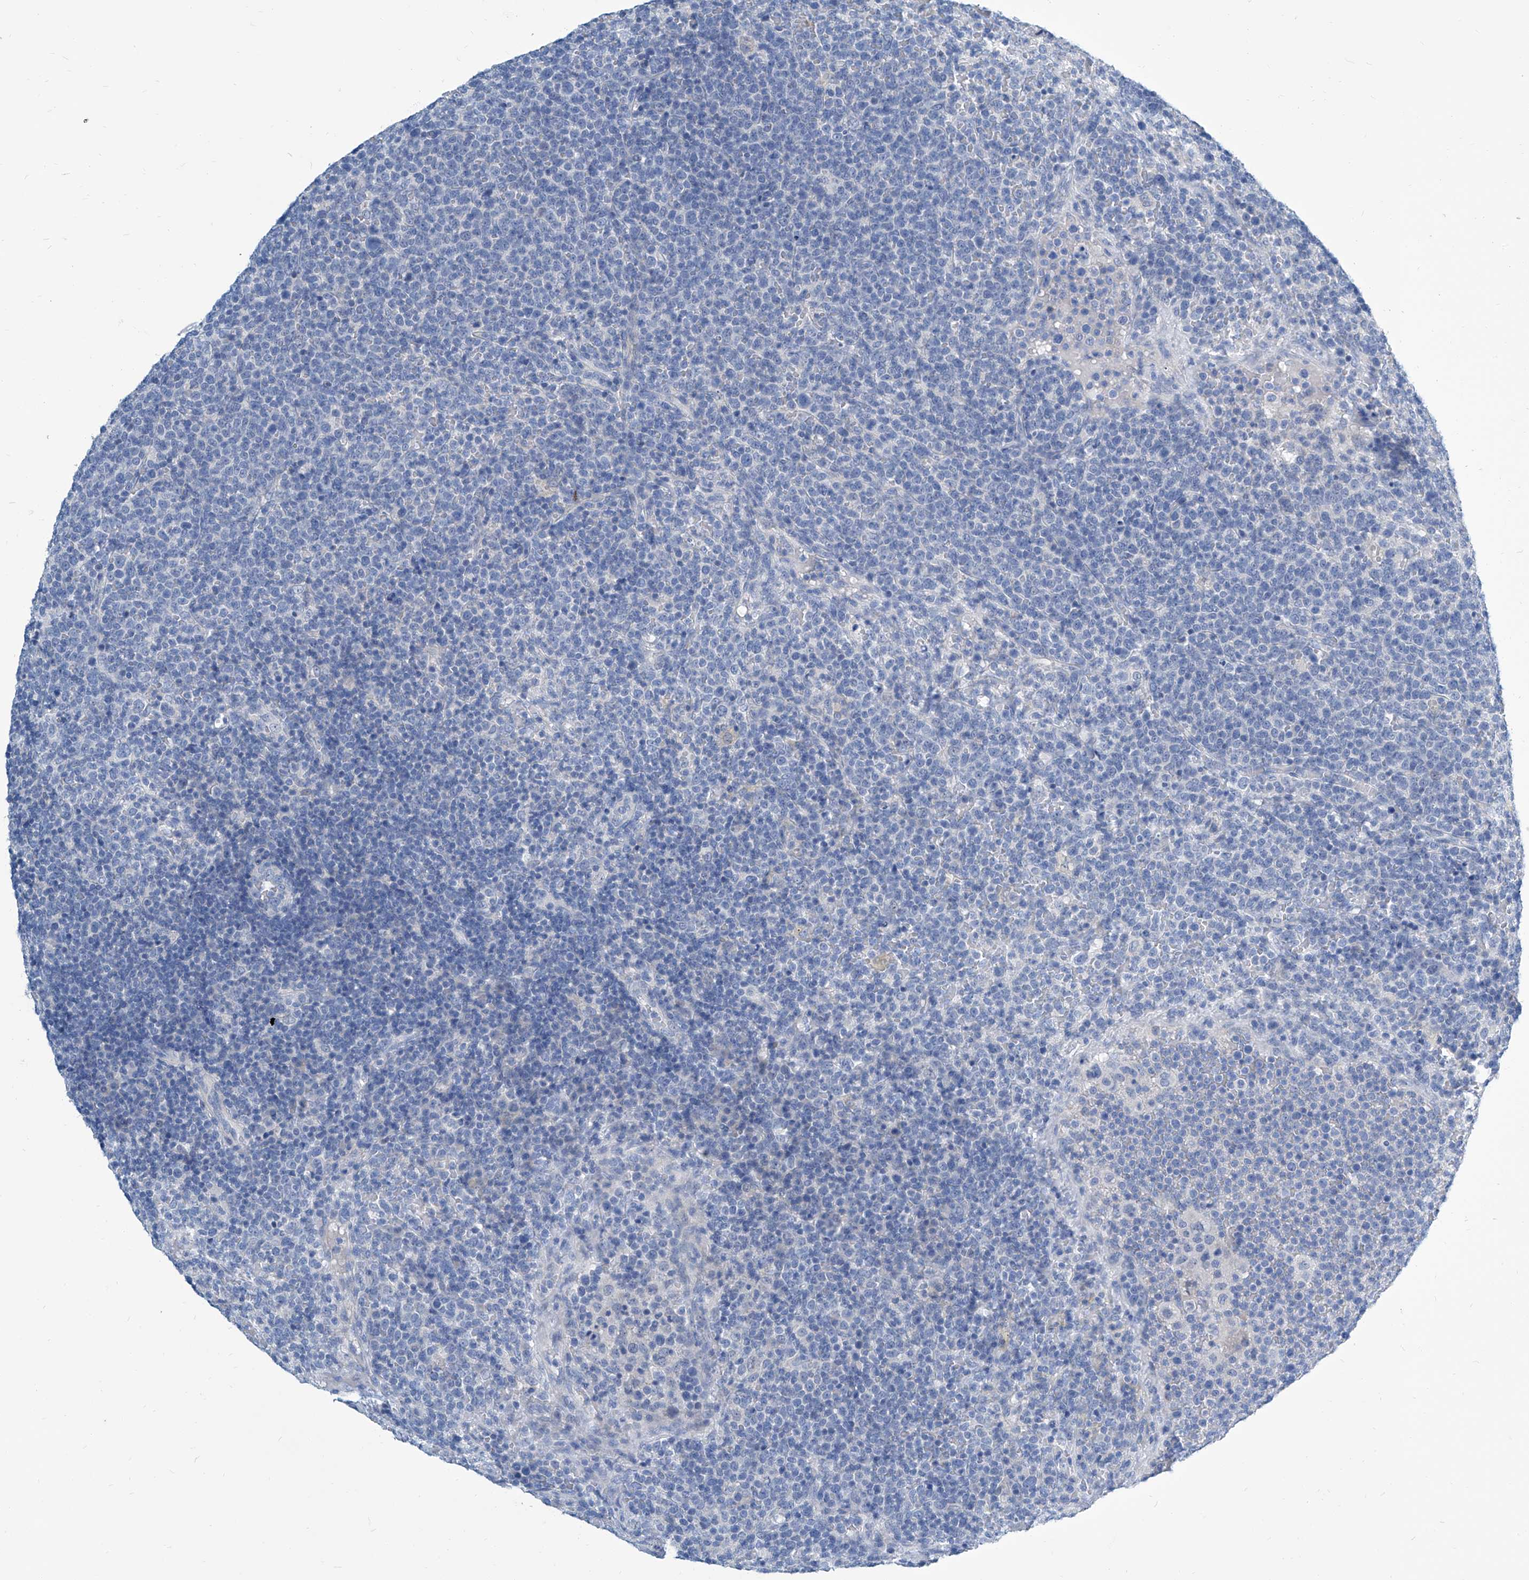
{"staining": {"intensity": "negative", "quantity": "none", "location": "none"}, "tissue": "lymphoma", "cell_type": "Tumor cells", "image_type": "cancer", "snomed": [{"axis": "morphology", "description": "Malignant lymphoma, non-Hodgkin's type, High grade"}, {"axis": "topography", "description": "Lymph node"}], "caption": "This is an IHC histopathology image of lymphoma. There is no staining in tumor cells.", "gene": "ZNF519", "patient": {"sex": "male", "age": 61}}